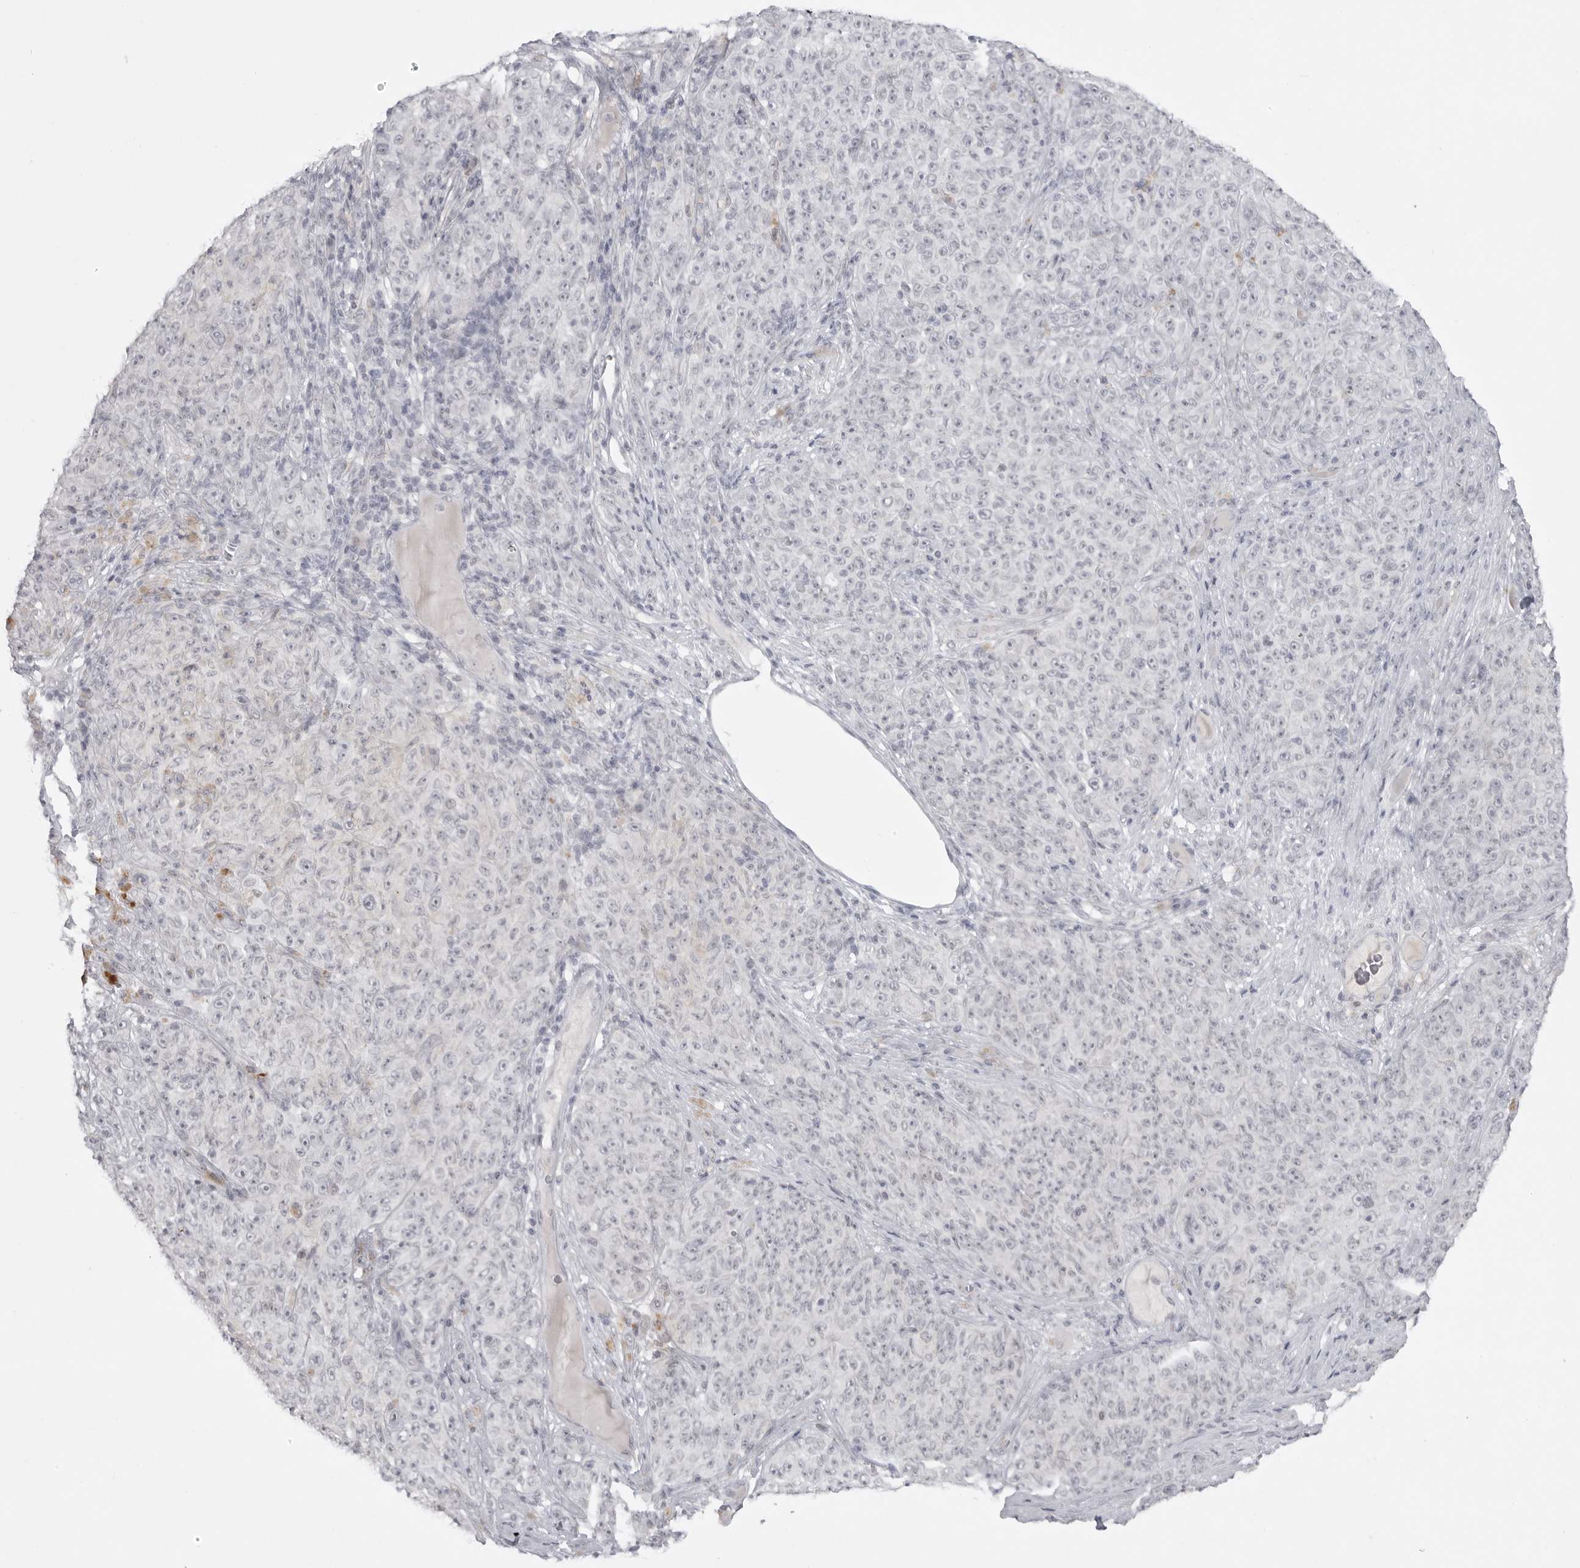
{"staining": {"intensity": "negative", "quantity": "none", "location": "none"}, "tissue": "melanoma", "cell_type": "Tumor cells", "image_type": "cancer", "snomed": [{"axis": "morphology", "description": "Malignant melanoma, NOS"}, {"axis": "topography", "description": "Skin"}], "caption": "The photomicrograph reveals no staining of tumor cells in melanoma.", "gene": "TCTN3", "patient": {"sex": "female", "age": 82}}